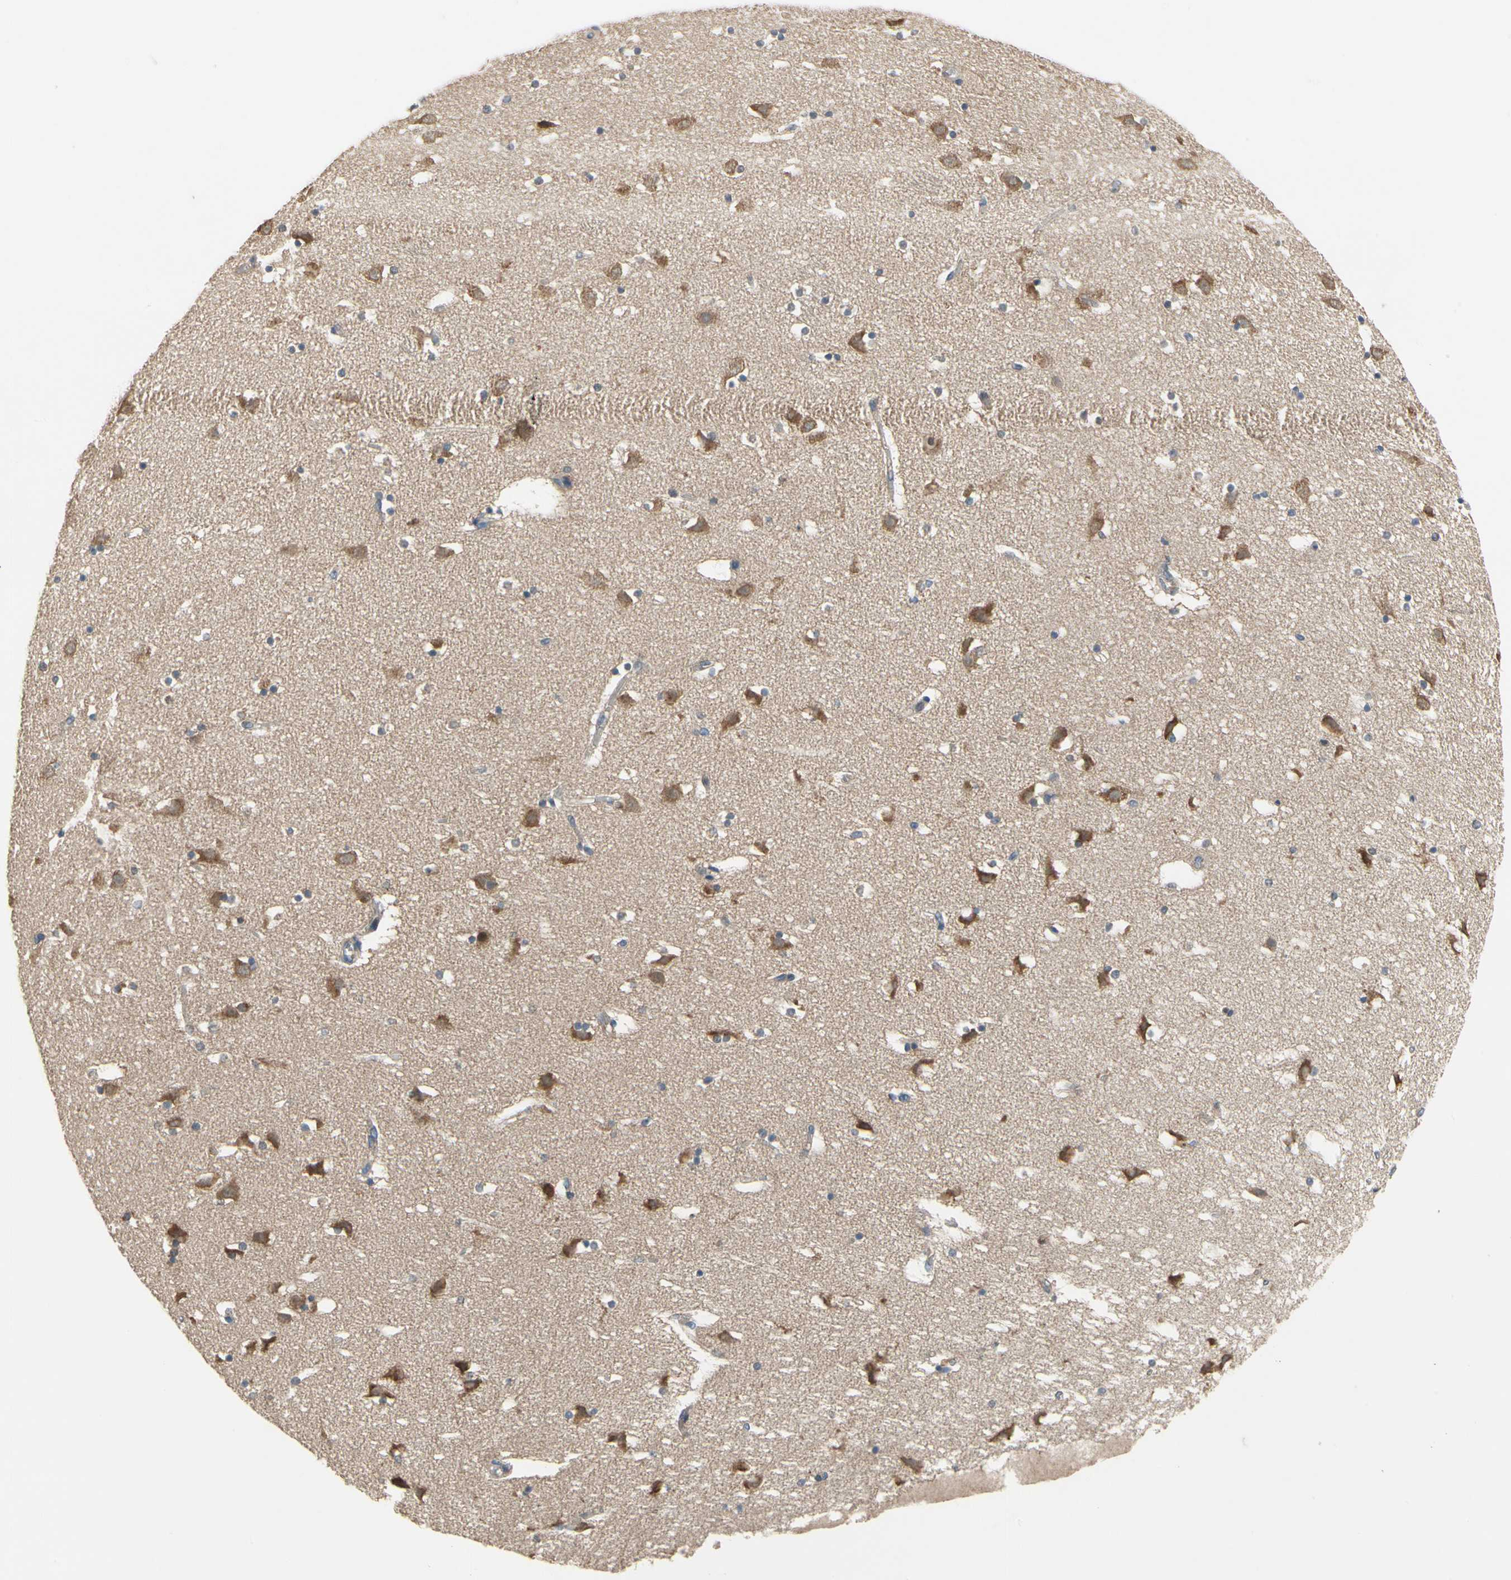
{"staining": {"intensity": "negative", "quantity": "none", "location": "none"}, "tissue": "caudate", "cell_type": "Glial cells", "image_type": "normal", "snomed": [{"axis": "morphology", "description": "Normal tissue, NOS"}, {"axis": "topography", "description": "Lateral ventricle wall"}], "caption": "The immunohistochemistry (IHC) image has no significant positivity in glial cells of caudate. (Immunohistochemistry, brightfield microscopy, high magnification).", "gene": "CGREF1", "patient": {"sex": "male", "age": 45}}